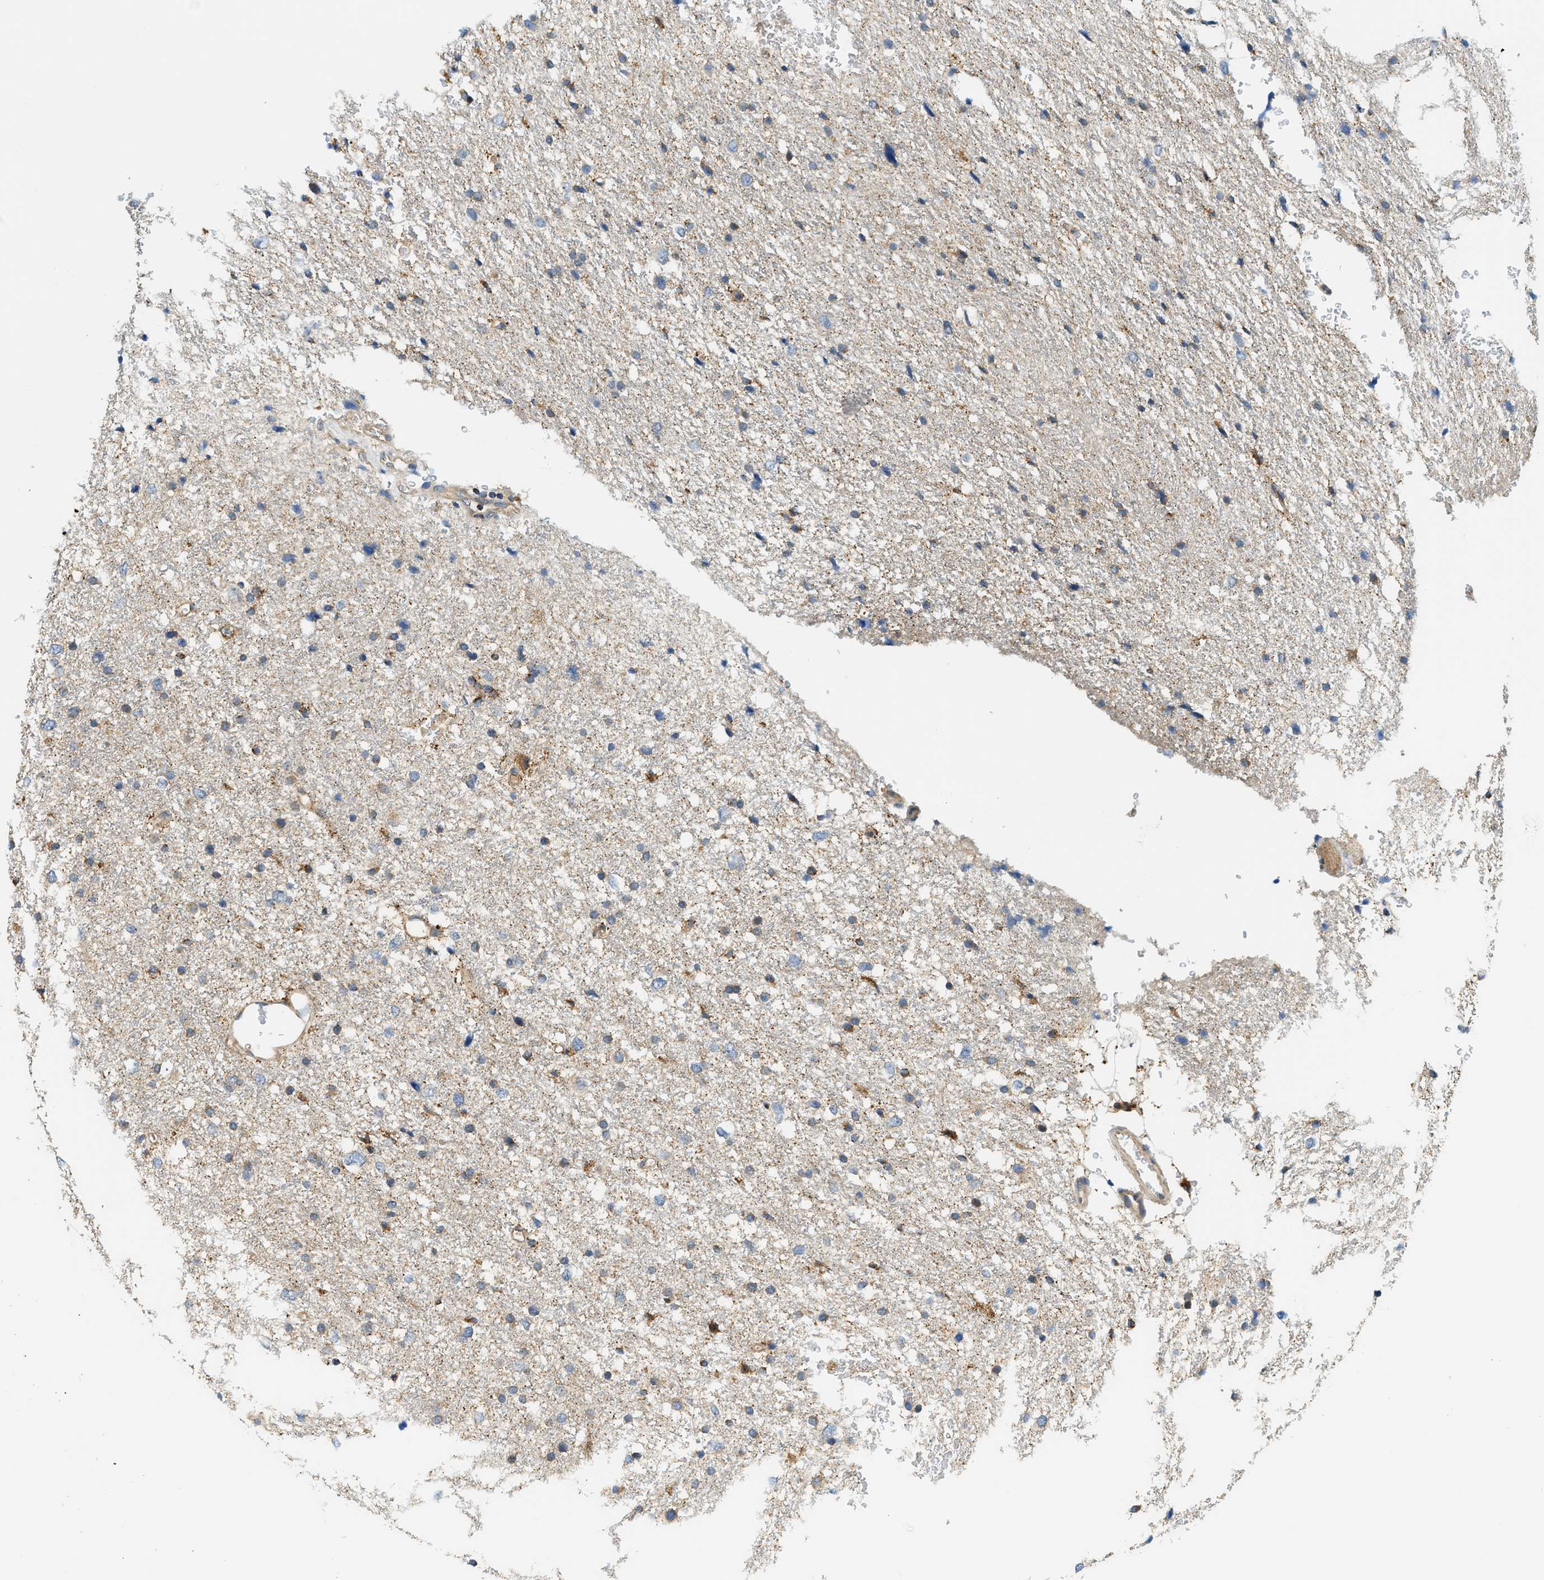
{"staining": {"intensity": "weak", "quantity": "<25%", "location": "cytoplasmic/membranous"}, "tissue": "glioma", "cell_type": "Tumor cells", "image_type": "cancer", "snomed": [{"axis": "morphology", "description": "Glioma, malignant, Low grade"}, {"axis": "topography", "description": "Brain"}], "caption": "High magnification brightfield microscopy of glioma stained with DAB (3,3'-diaminobenzidine) (brown) and counterstained with hematoxylin (blue): tumor cells show no significant expression.", "gene": "KCNK1", "patient": {"sex": "female", "age": 37}}